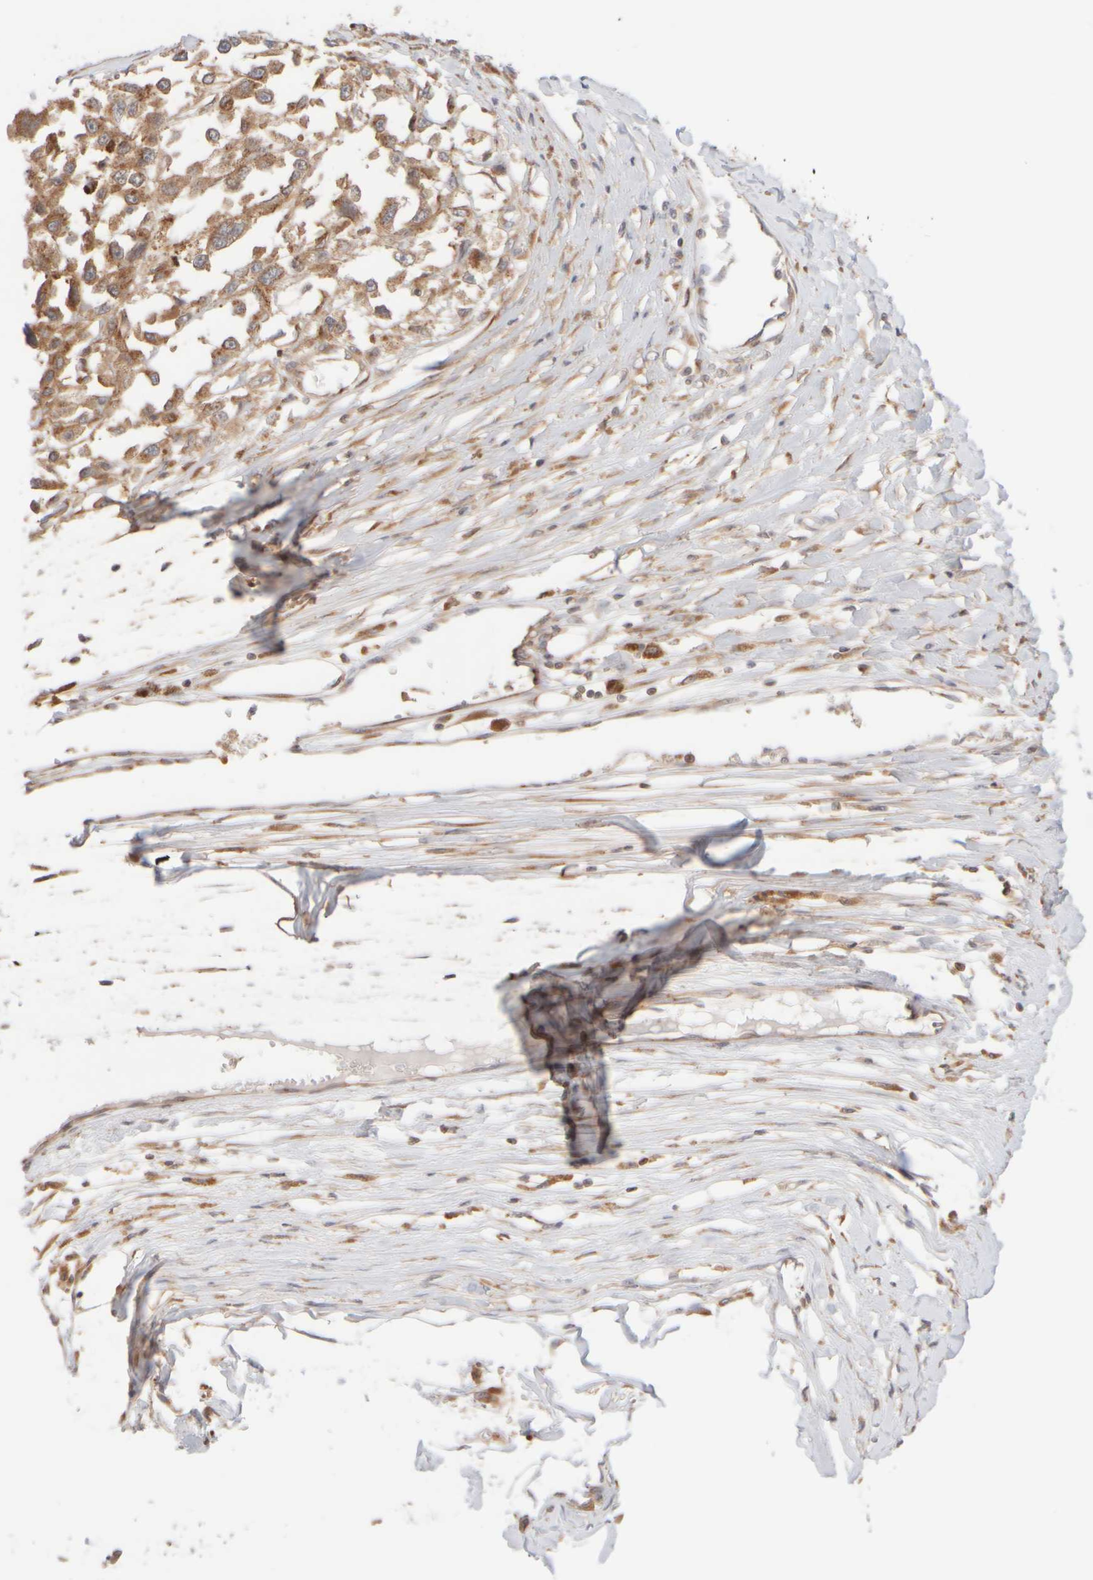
{"staining": {"intensity": "moderate", "quantity": ">75%", "location": "cytoplasmic/membranous"}, "tissue": "melanoma", "cell_type": "Tumor cells", "image_type": "cancer", "snomed": [{"axis": "morphology", "description": "Malignant melanoma, Metastatic site"}, {"axis": "topography", "description": "Lymph node"}], "caption": "Immunohistochemistry micrograph of human malignant melanoma (metastatic site) stained for a protein (brown), which reveals medium levels of moderate cytoplasmic/membranous positivity in about >75% of tumor cells.", "gene": "RABEP1", "patient": {"sex": "male", "age": 59}}